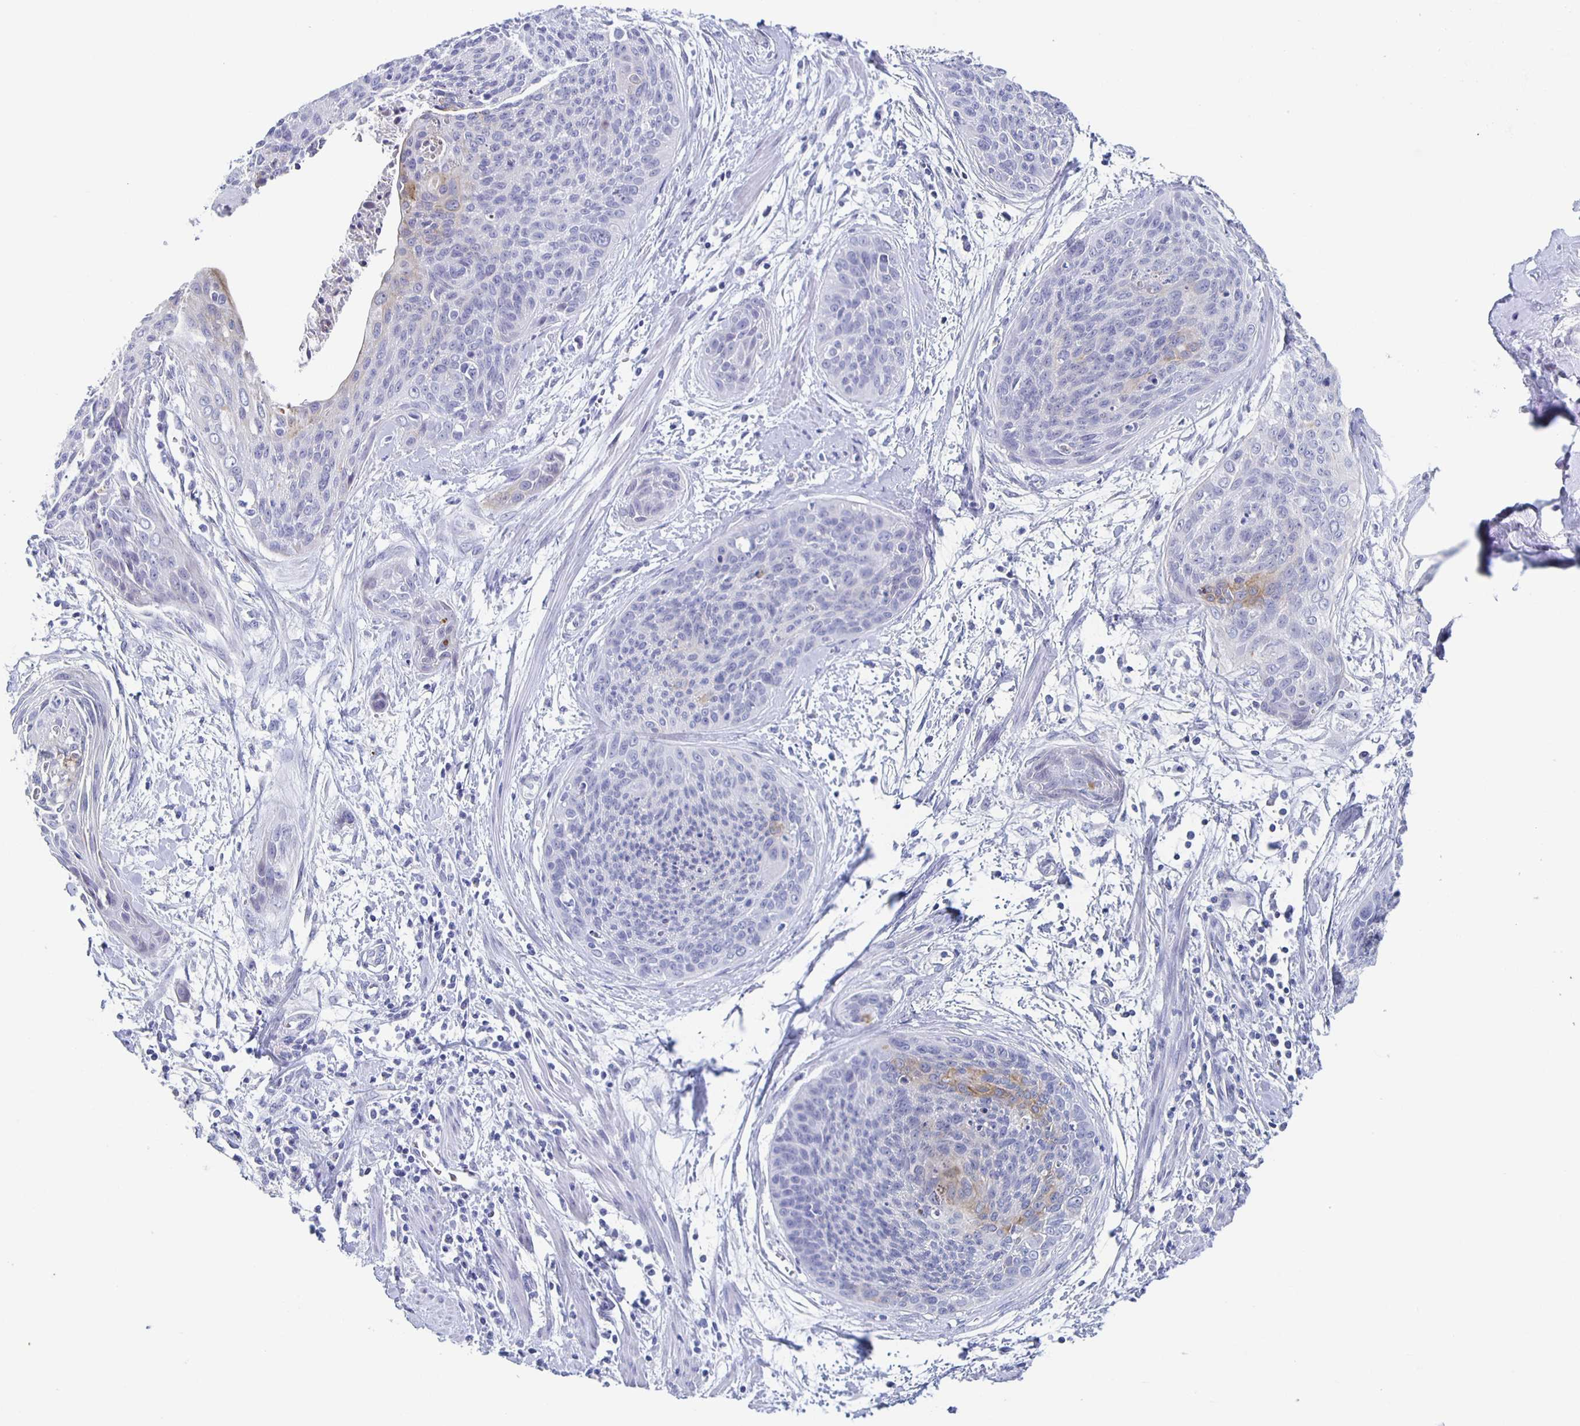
{"staining": {"intensity": "weak", "quantity": "<25%", "location": "cytoplasmic/membranous"}, "tissue": "cervical cancer", "cell_type": "Tumor cells", "image_type": "cancer", "snomed": [{"axis": "morphology", "description": "Squamous cell carcinoma, NOS"}, {"axis": "topography", "description": "Cervix"}], "caption": "This is a photomicrograph of IHC staining of cervical cancer (squamous cell carcinoma), which shows no positivity in tumor cells. (IHC, brightfield microscopy, high magnification).", "gene": "CCDC17", "patient": {"sex": "female", "age": 55}}